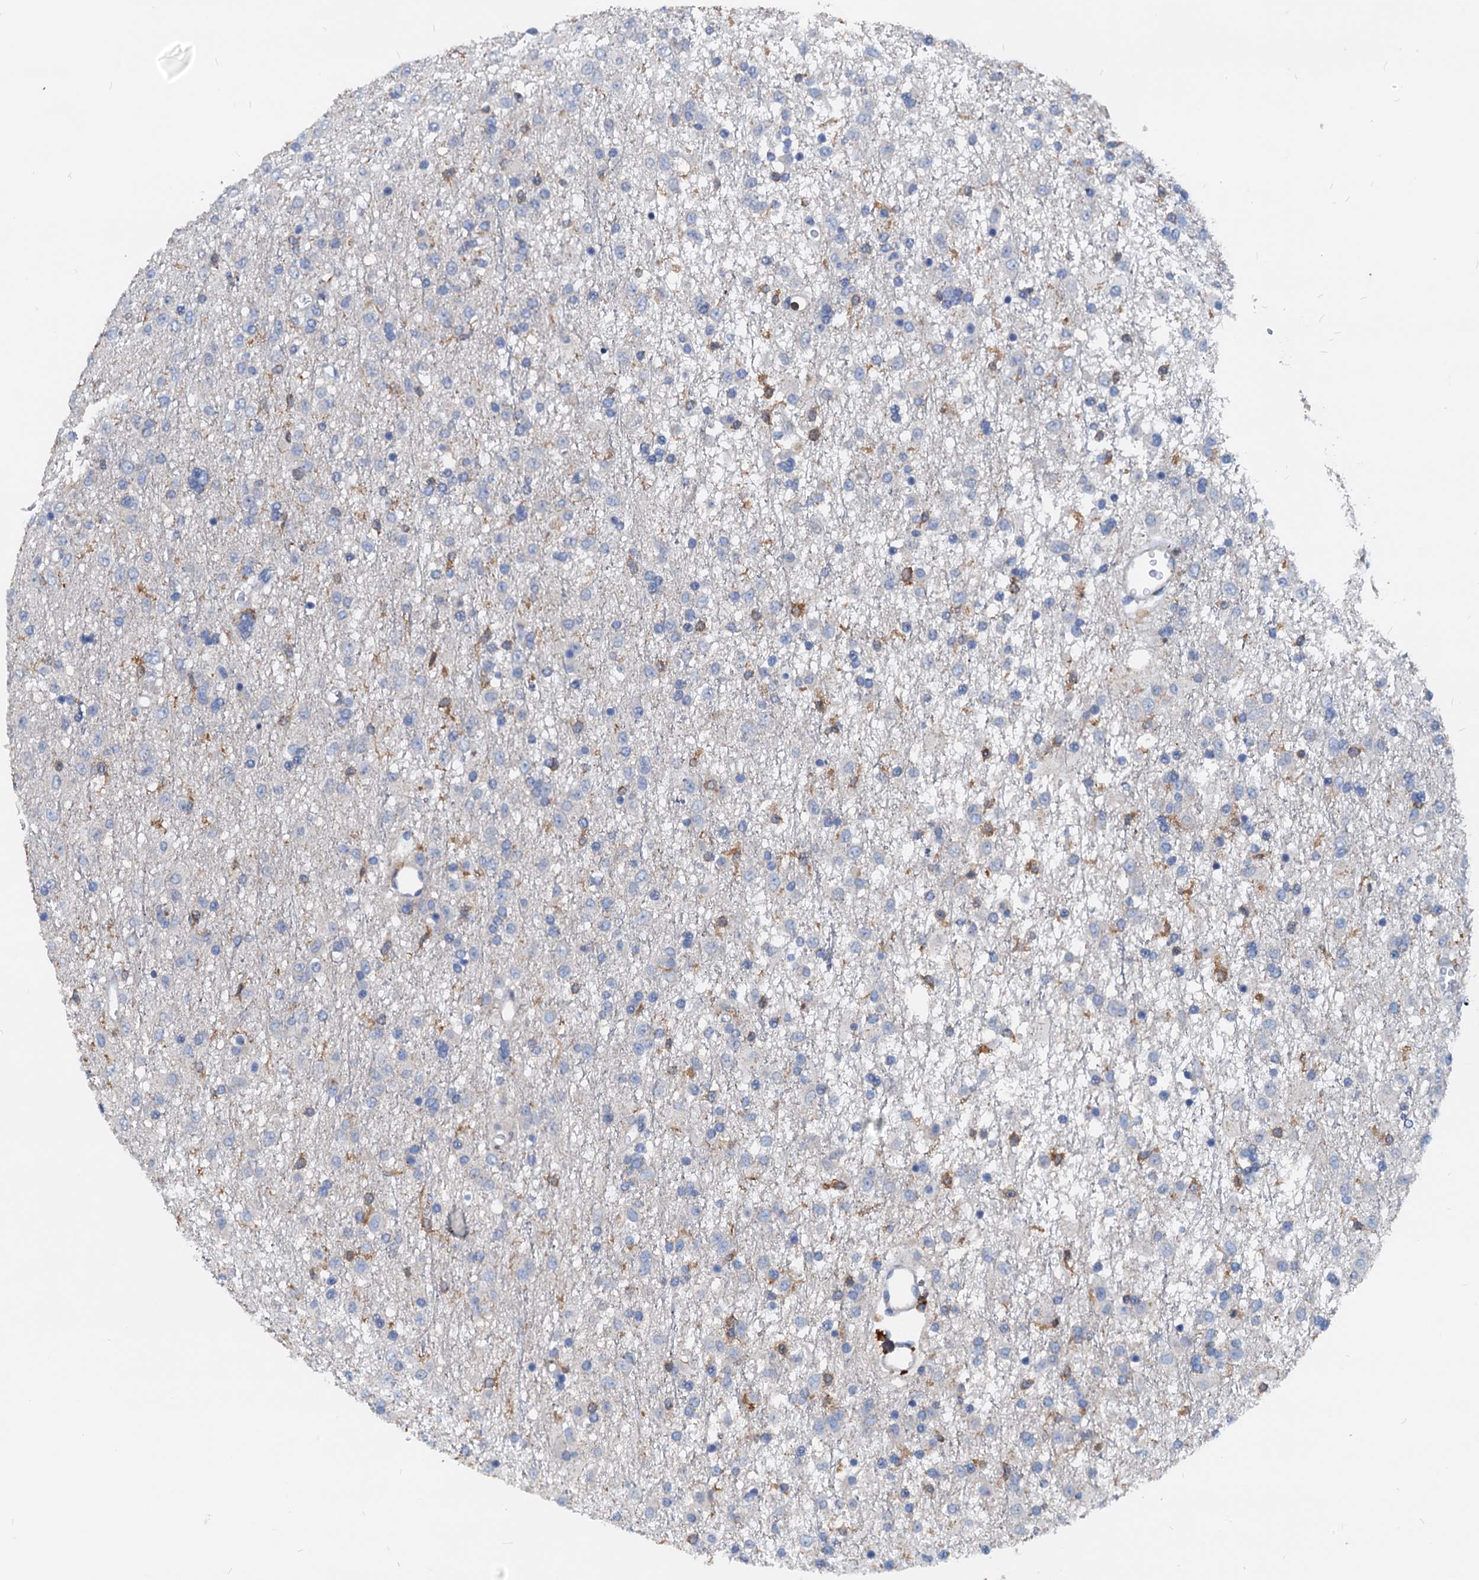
{"staining": {"intensity": "negative", "quantity": "none", "location": "none"}, "tissue": "glioma", "cell_type": "Tumor cells", "image_type": "cancer", "snomed": [{"axis": "morphology", "description": "Glioma, malignant, Low grade"}, {"axis": "topography", "description": "Brain"}], "caption": "Immunohistochemistry photomicrograph of human malignant glioma (low-grade) stained for a protein (brown), which reveals no expression in tumor cells. The staining was performed using DAB to visualize the protein expression in brown, while the nuclei were stained in blue with hematoxylin (Magnification: 20x).", "gene": "LCP2", "patient": {"sex": "male", "age": 65}}